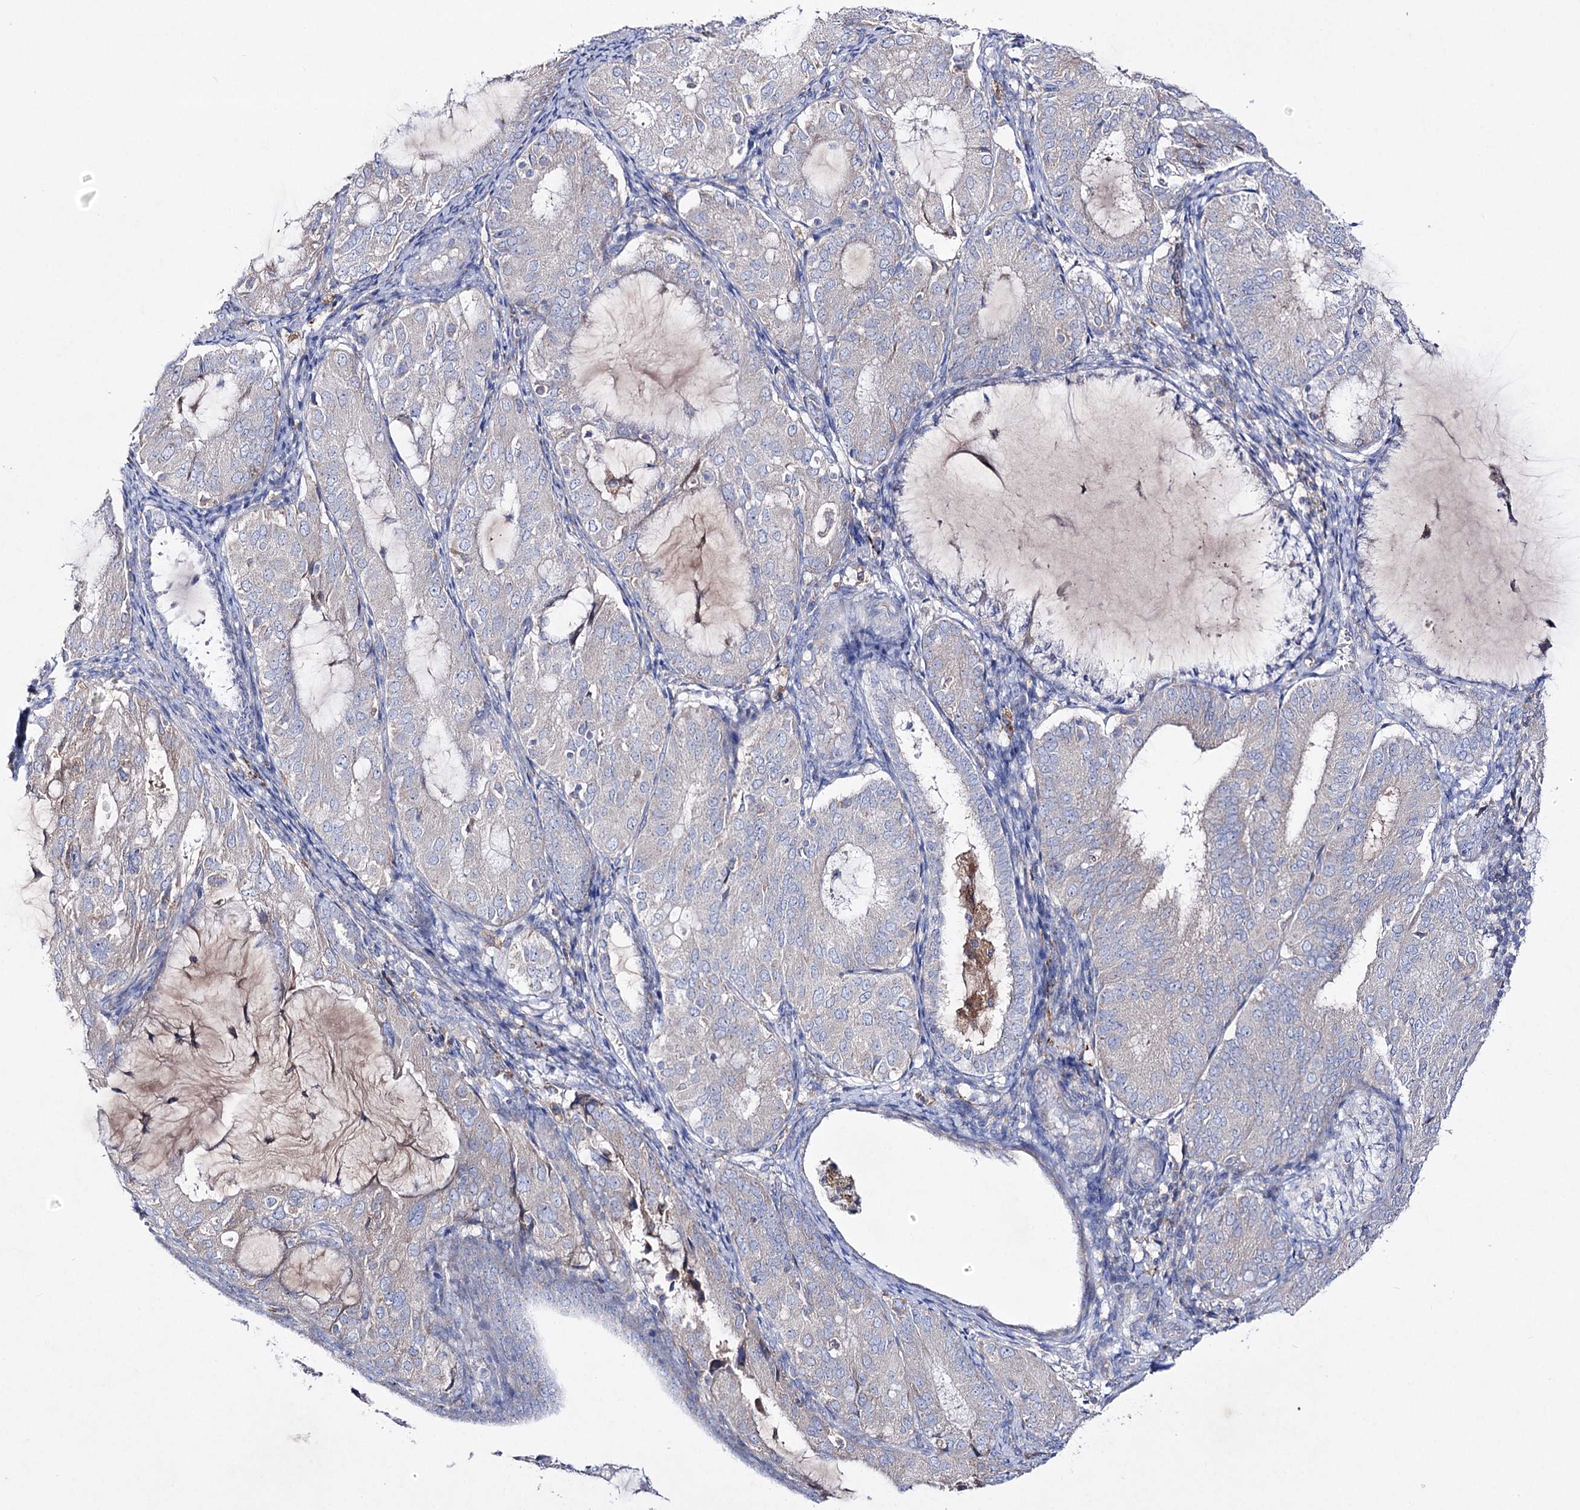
{"staining": {"intensity": "weak", "quantity": "<25%", "location": "cytoplasmic/membranous"}, "tissue": "endometrial cancer", "cell_type": "Tumor cells", "image_type": "cancer", "snomed": [{"axis": "morphology", "description": "Adenocarcinoma, NOS"}, {"axis": "topography", "description": "Endometrium"}], "caption": "Immunohistochemical staining of adenocarcinoma (endometrial) reveals no significant staining in tumor cells.", "gene": "NAGLU", "patient": {"sex": "female", "age": 81}}